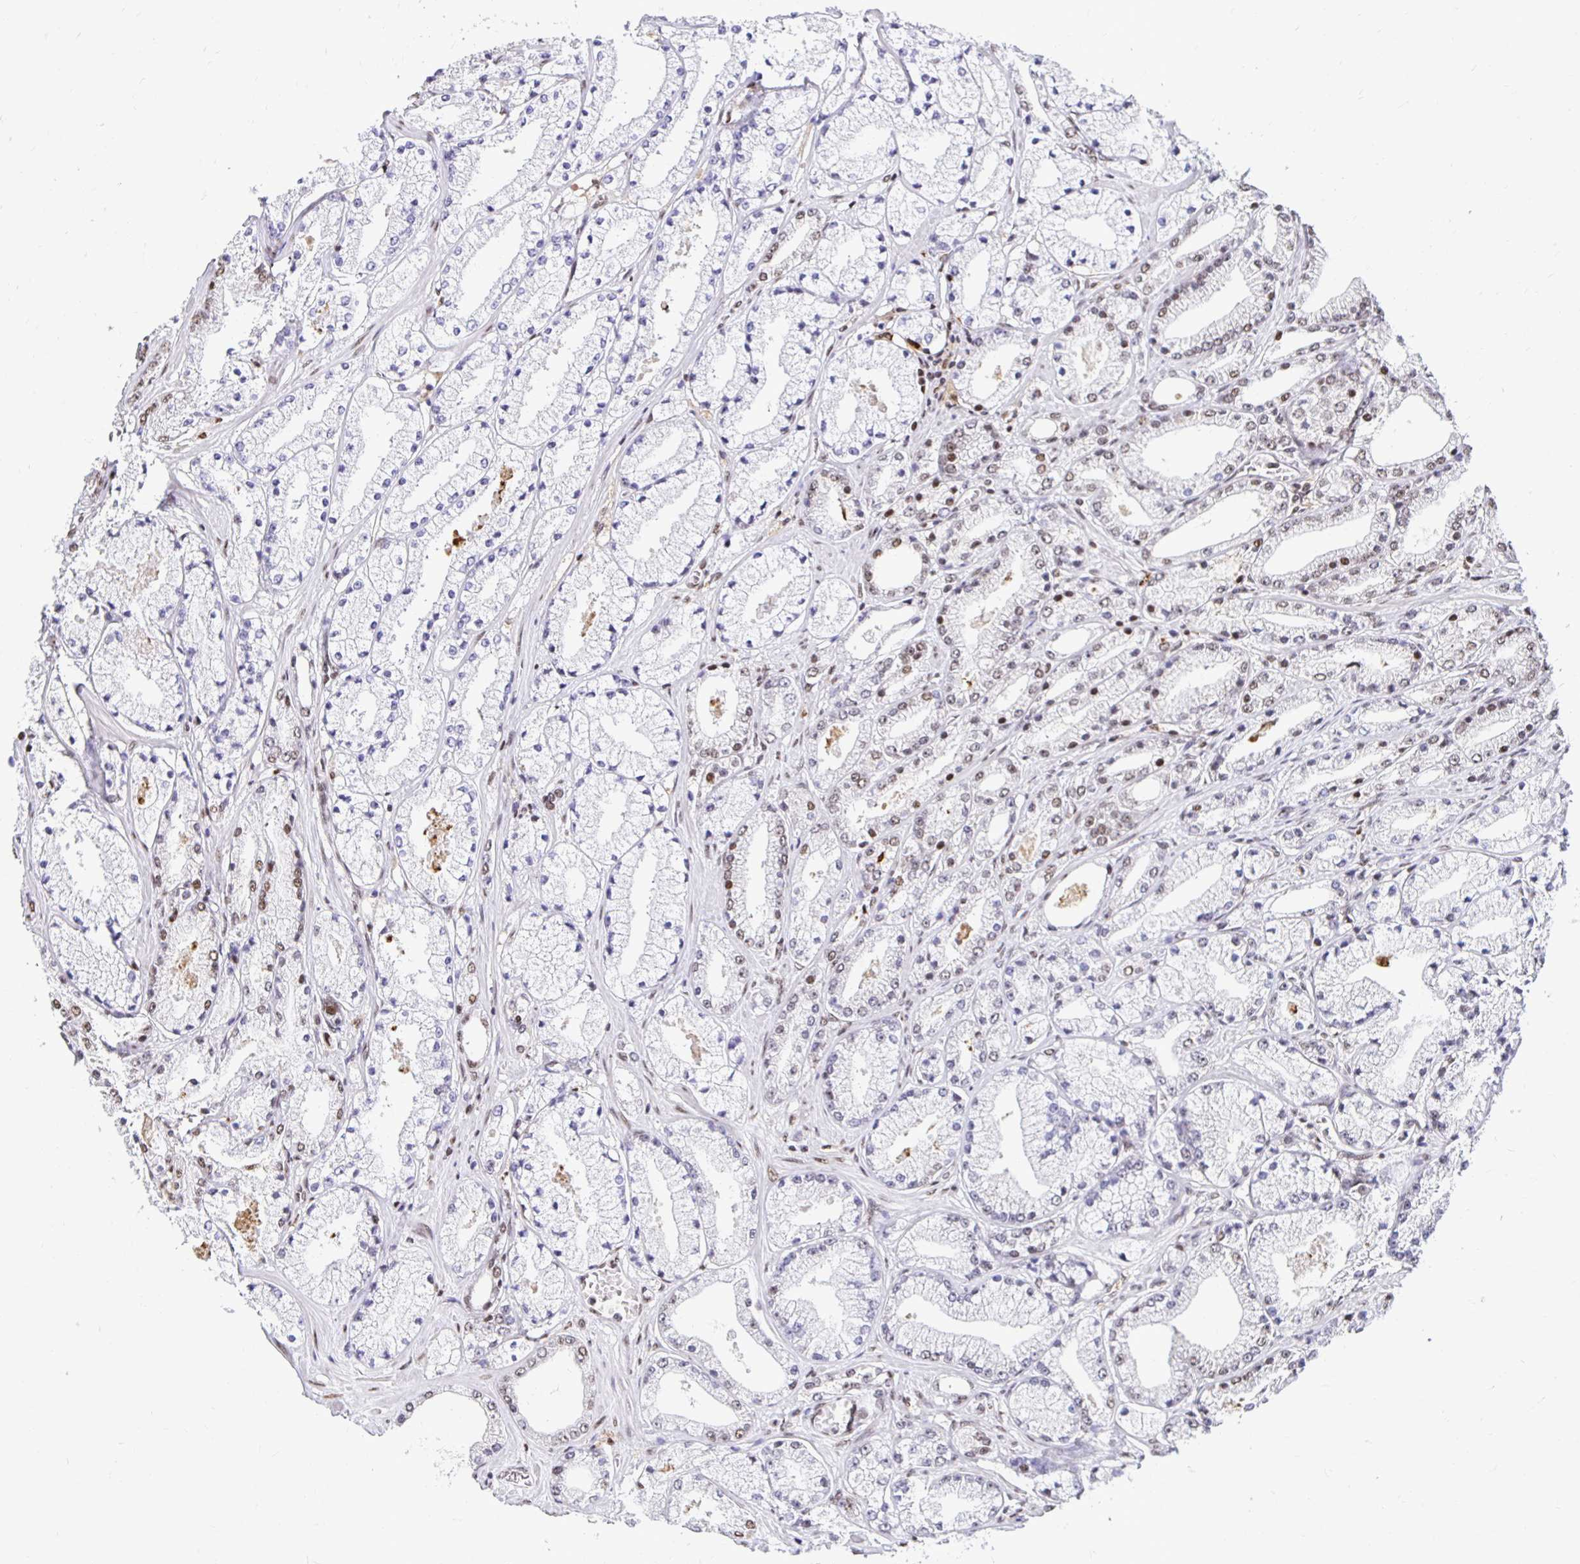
{"staining": {"intensity": "moderate", "quantity": "<25%", "location": "nuclear"}, "tissue": "prostate cancer", "cell_type": "Tumor cells", "image_type": "cancer", "snomed": [{"axis": "morphology", "description": "Adenocarcinoma, High grade"}, {"axis": "topography", "description": "Prostate"}], "caption": "Human prostate high-grade adenocarcinoma stained with a protein marker shows moderate staining in tumor cells.", "gene": "ZNF579", "patient": {"sex": "male", "age": 63}}